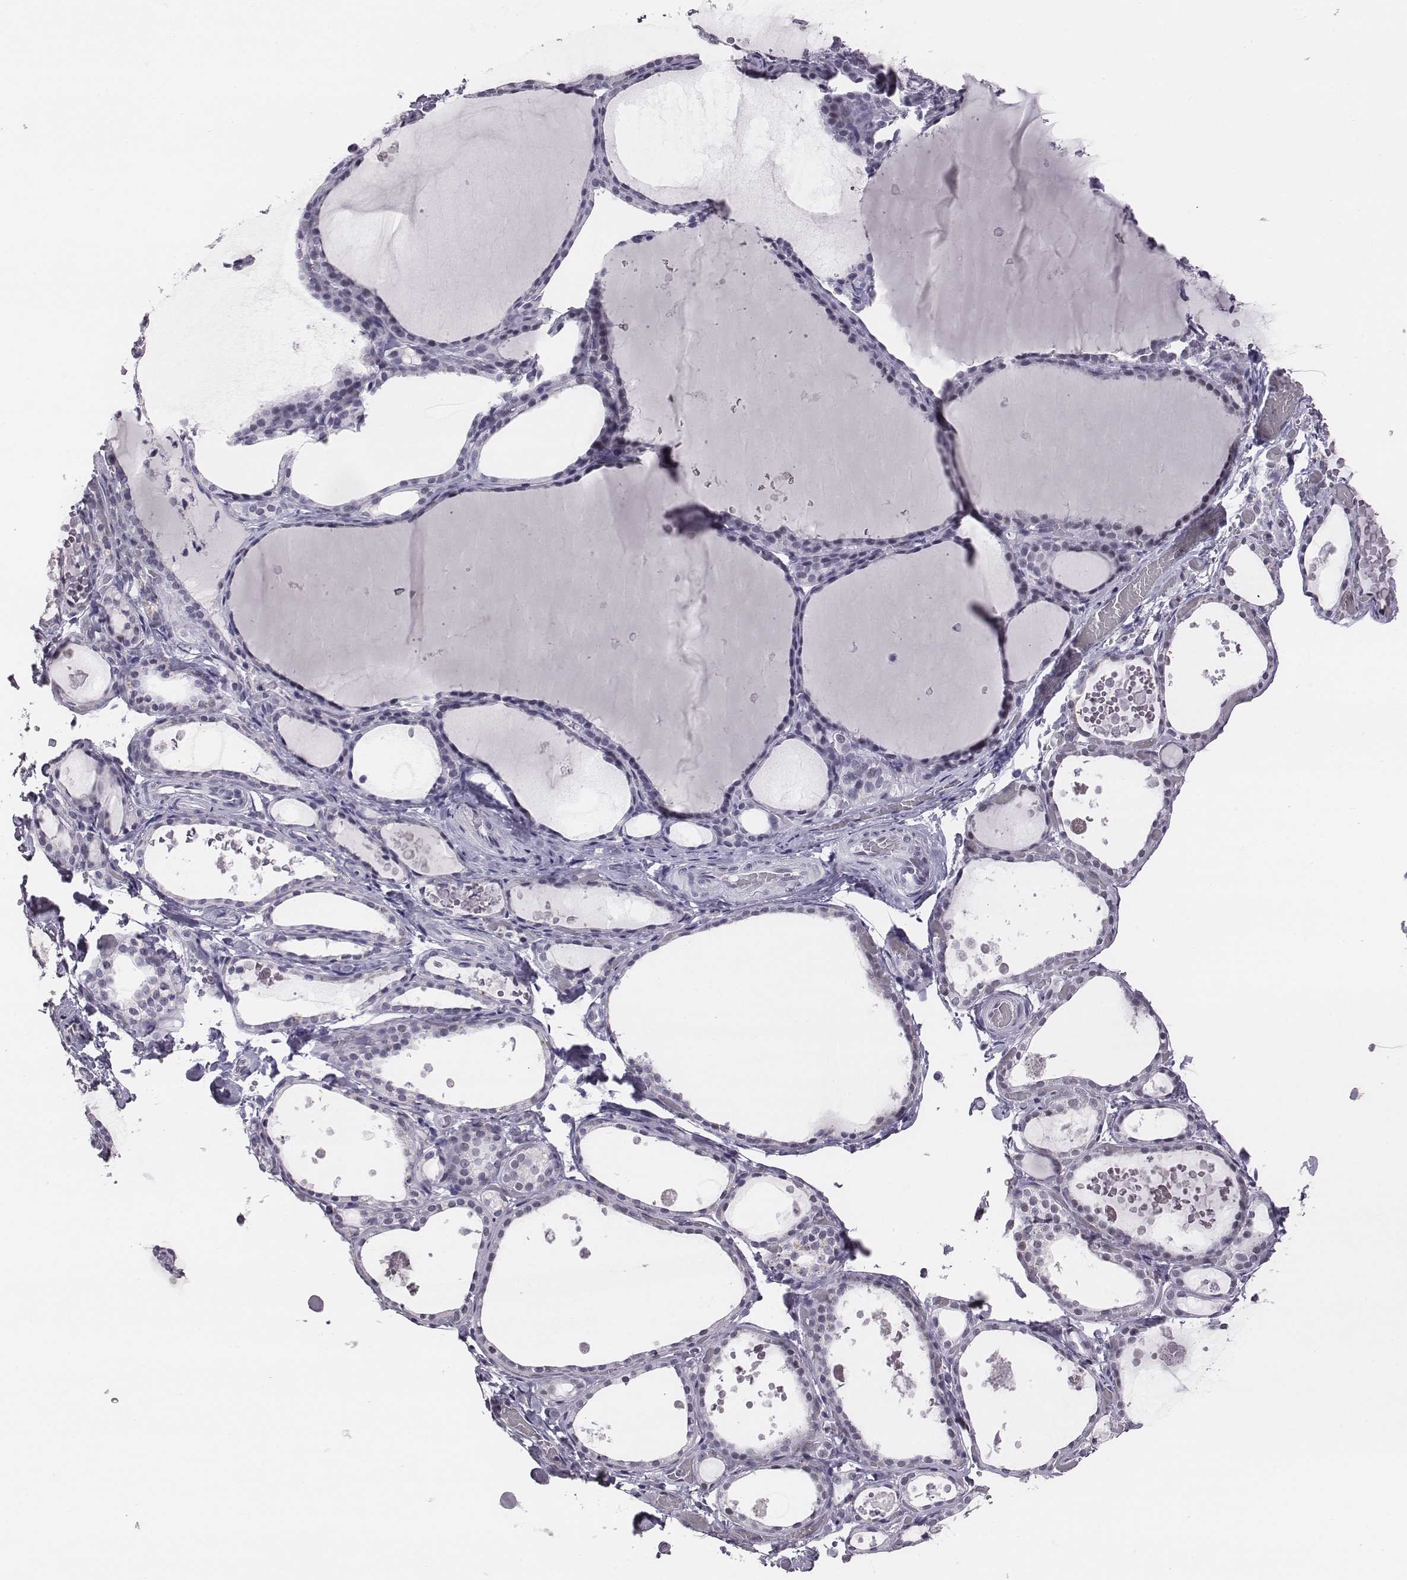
{"staining": {"intensity": "negative", "quantity": "none", "location": "none"}, "tissue": "thyroid gland", "cell_type": "Glandular cells", "image_type": "normal", "snomed": [{"axis": "morphology", "description": "Normal tissue, NOS"}, {"axis": "topography", "description": "Thyroid gland"}], "caption": "Immunohistochemistry (IHC) micrograph of unremarkable human thyroid gland stained for a protein (brown), which displays no staining in glandular cells.", "gene": "ACOD1", "patient": {"sex": "female", "age": 56}}